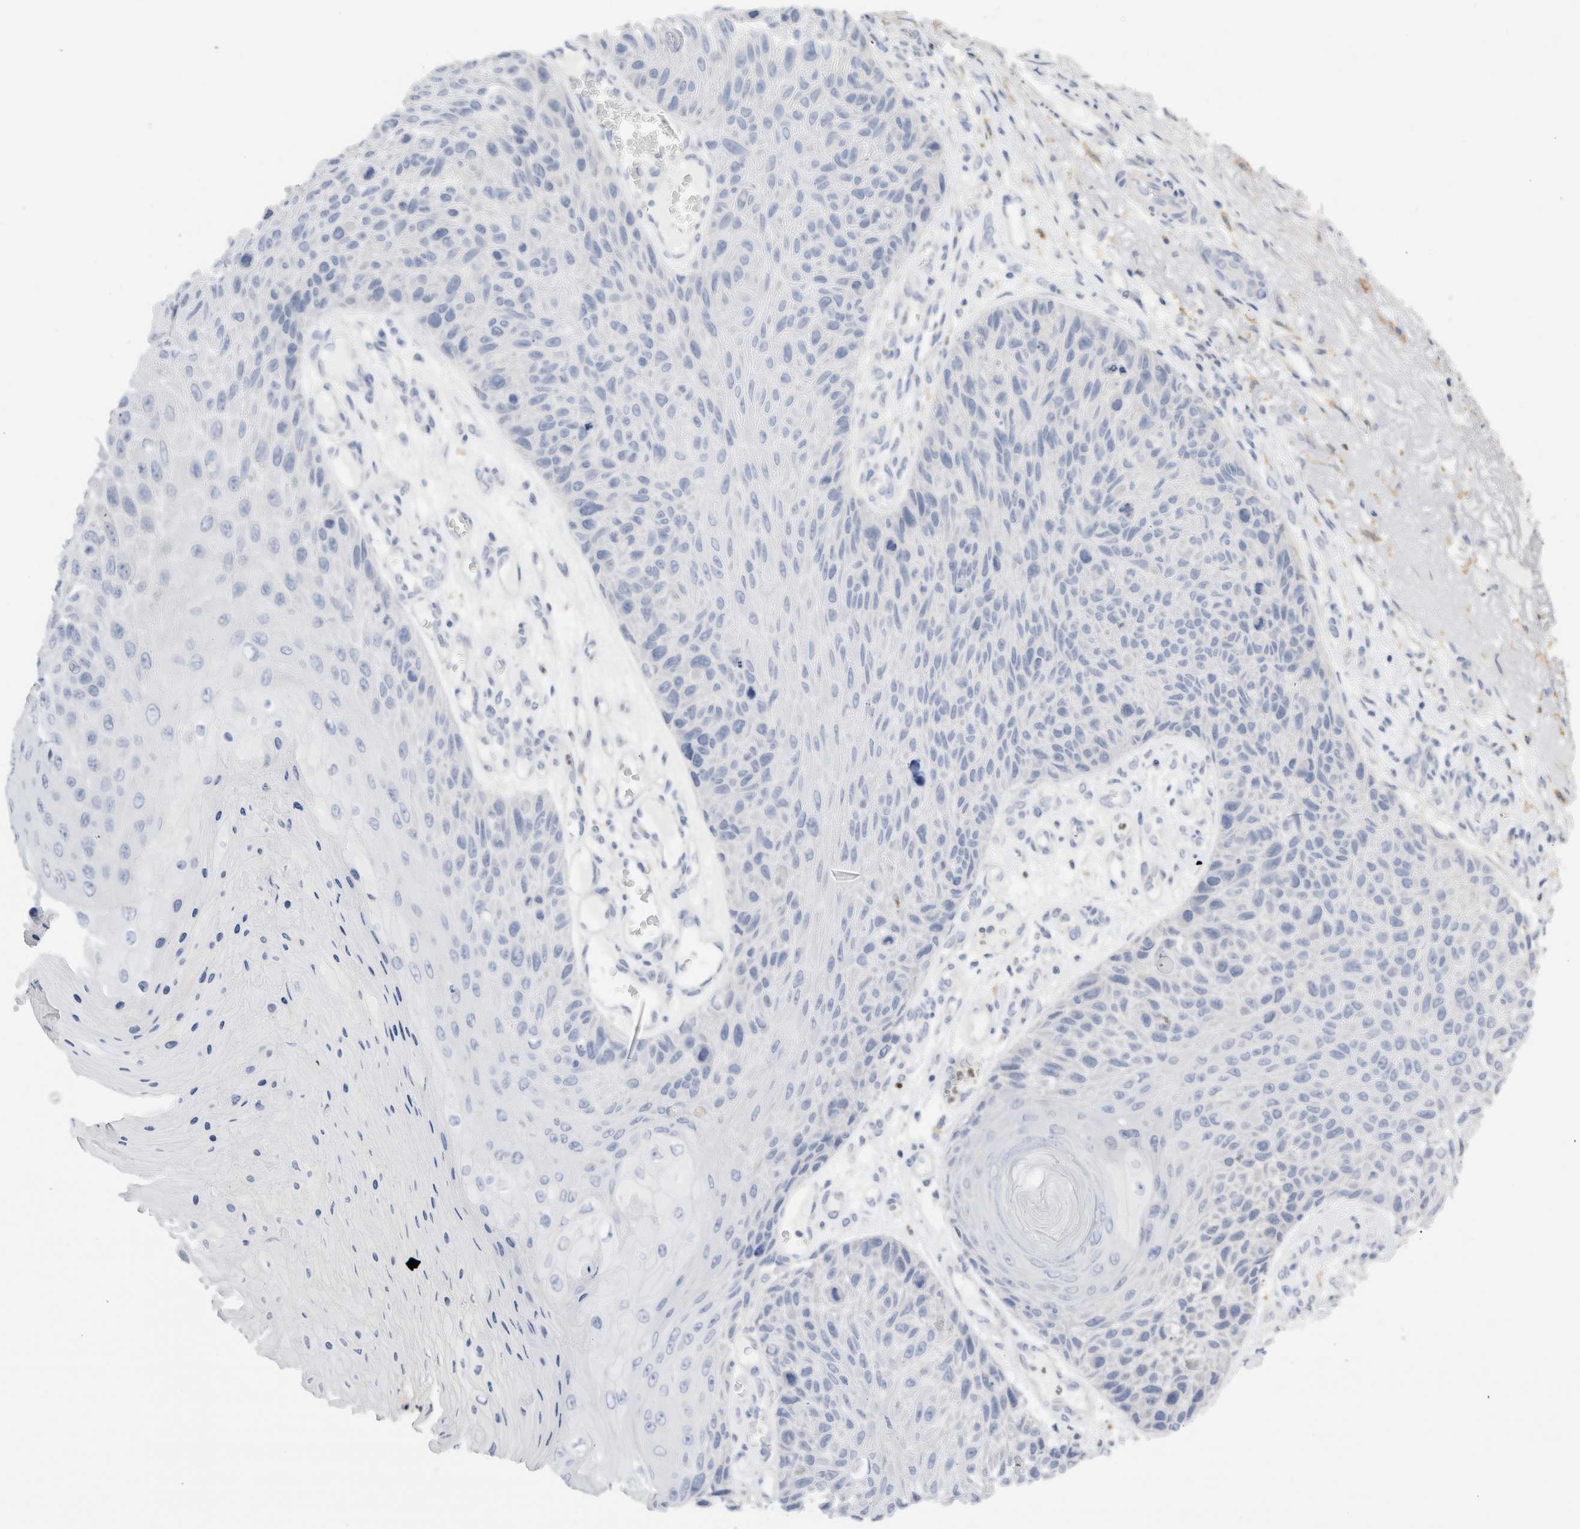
{"staining": {"intensity": "negative", "quantity": "none", "location": "none"}, "tissue": "skin cancer", "cell_type": "Tumor cells", "image_type": "cancer", "snomed": [{"axis": "morphology", "description": "Squamous cell carcinoma, NOS"}, {"axis": "topography", "description": "Skin"}], "caption": "A high-resolution image shows IHC staining of skin cancer (squamous cell carcinoma), which displays no significant staining in tumor cells. (DAB IHC with hematoxylin counter stain).", "gene": "ADAM30", "patient": {"sex": "female", "age": 88}}